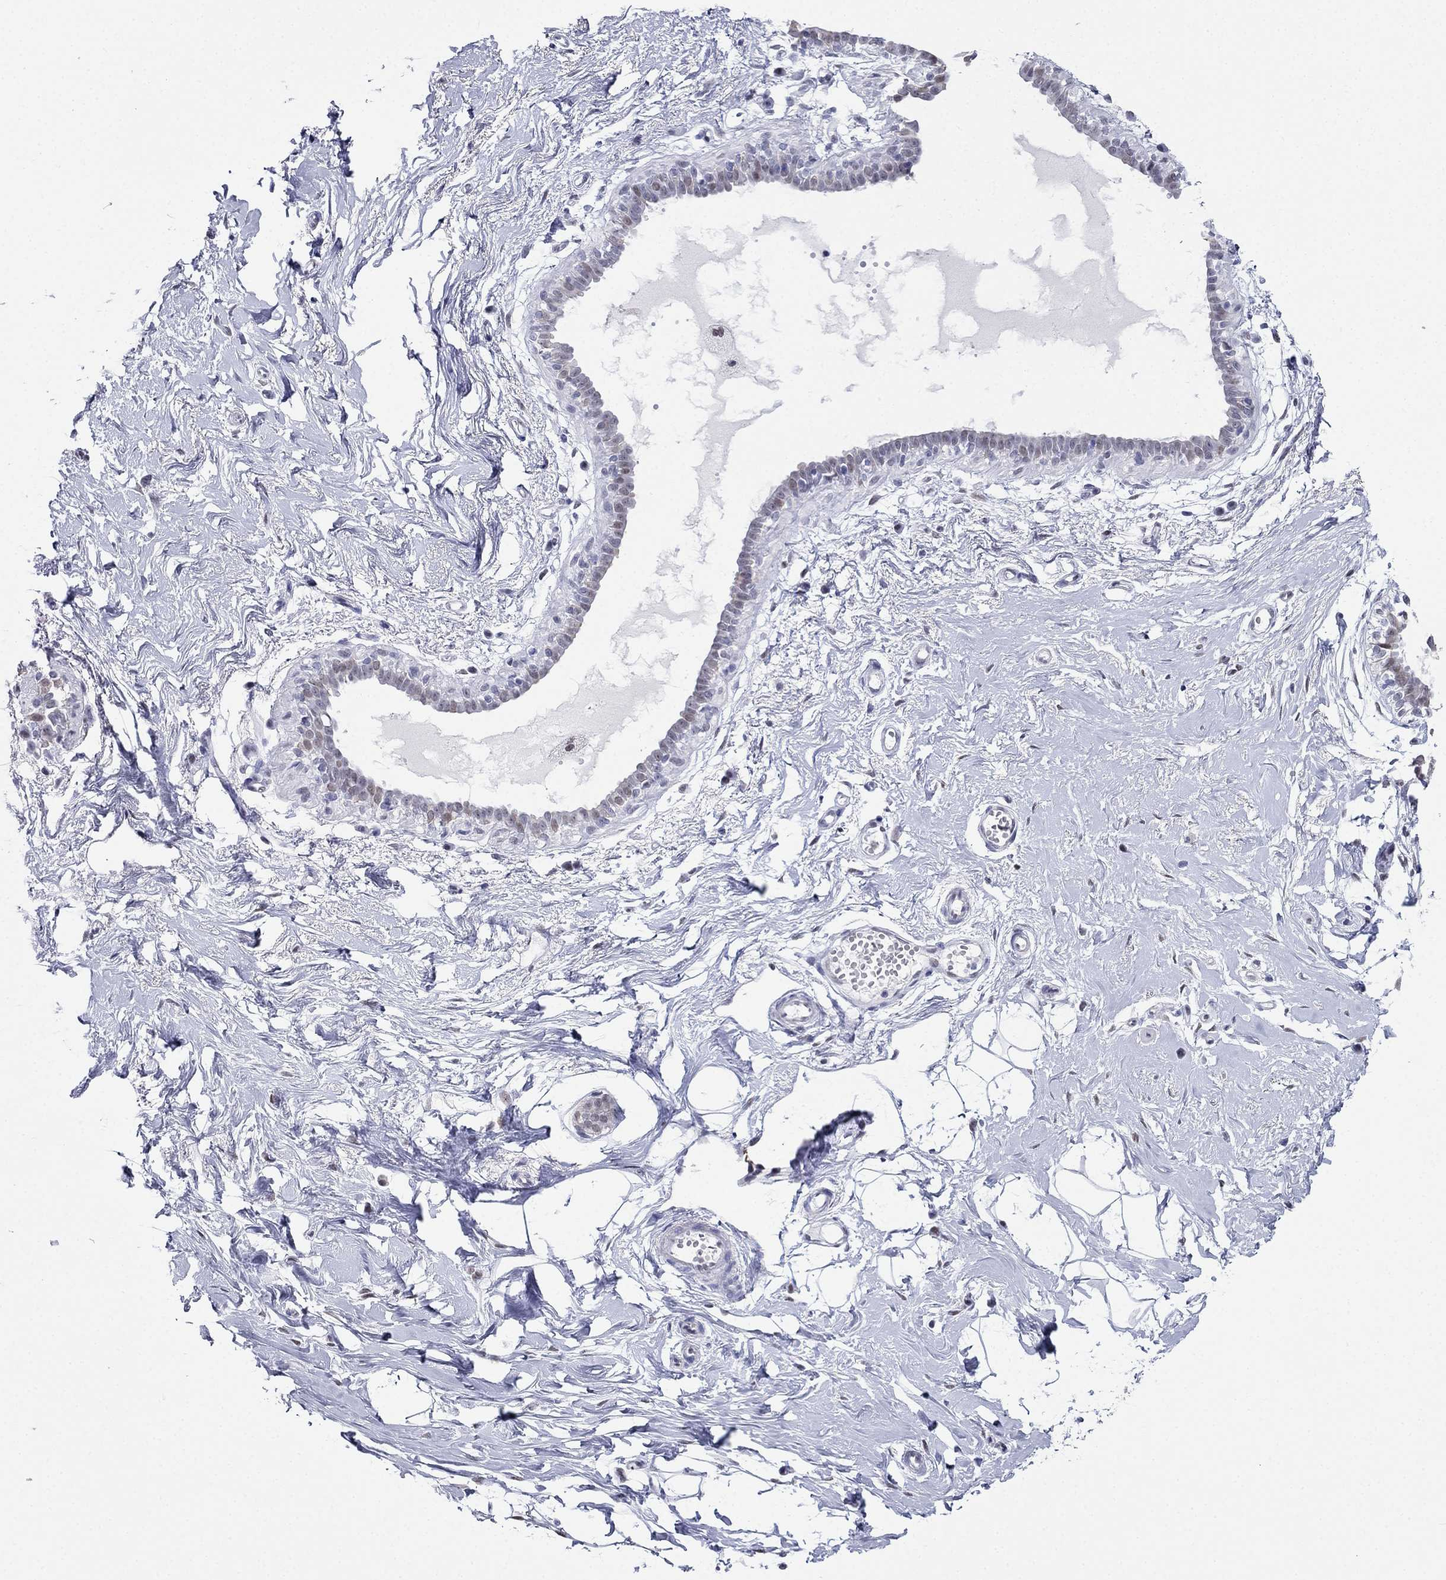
{"staining": {"intensity": "negative", "quantity": "none", "location": "none"}, "tissue": "breast", "cell_type": "Adipocytes", "image_type": "normal", "snomed": [{"axis": "morphology", "description": "Normal tissue, NOS"}, {"axis": "topography", "description": "Breast"}], "caption": "An immunohistochemistry image of benign breast is shown. There is no staining in adipocytes of breast.", "gene": "PPM1G", "patient": {"sex": "female", "age": 49}}